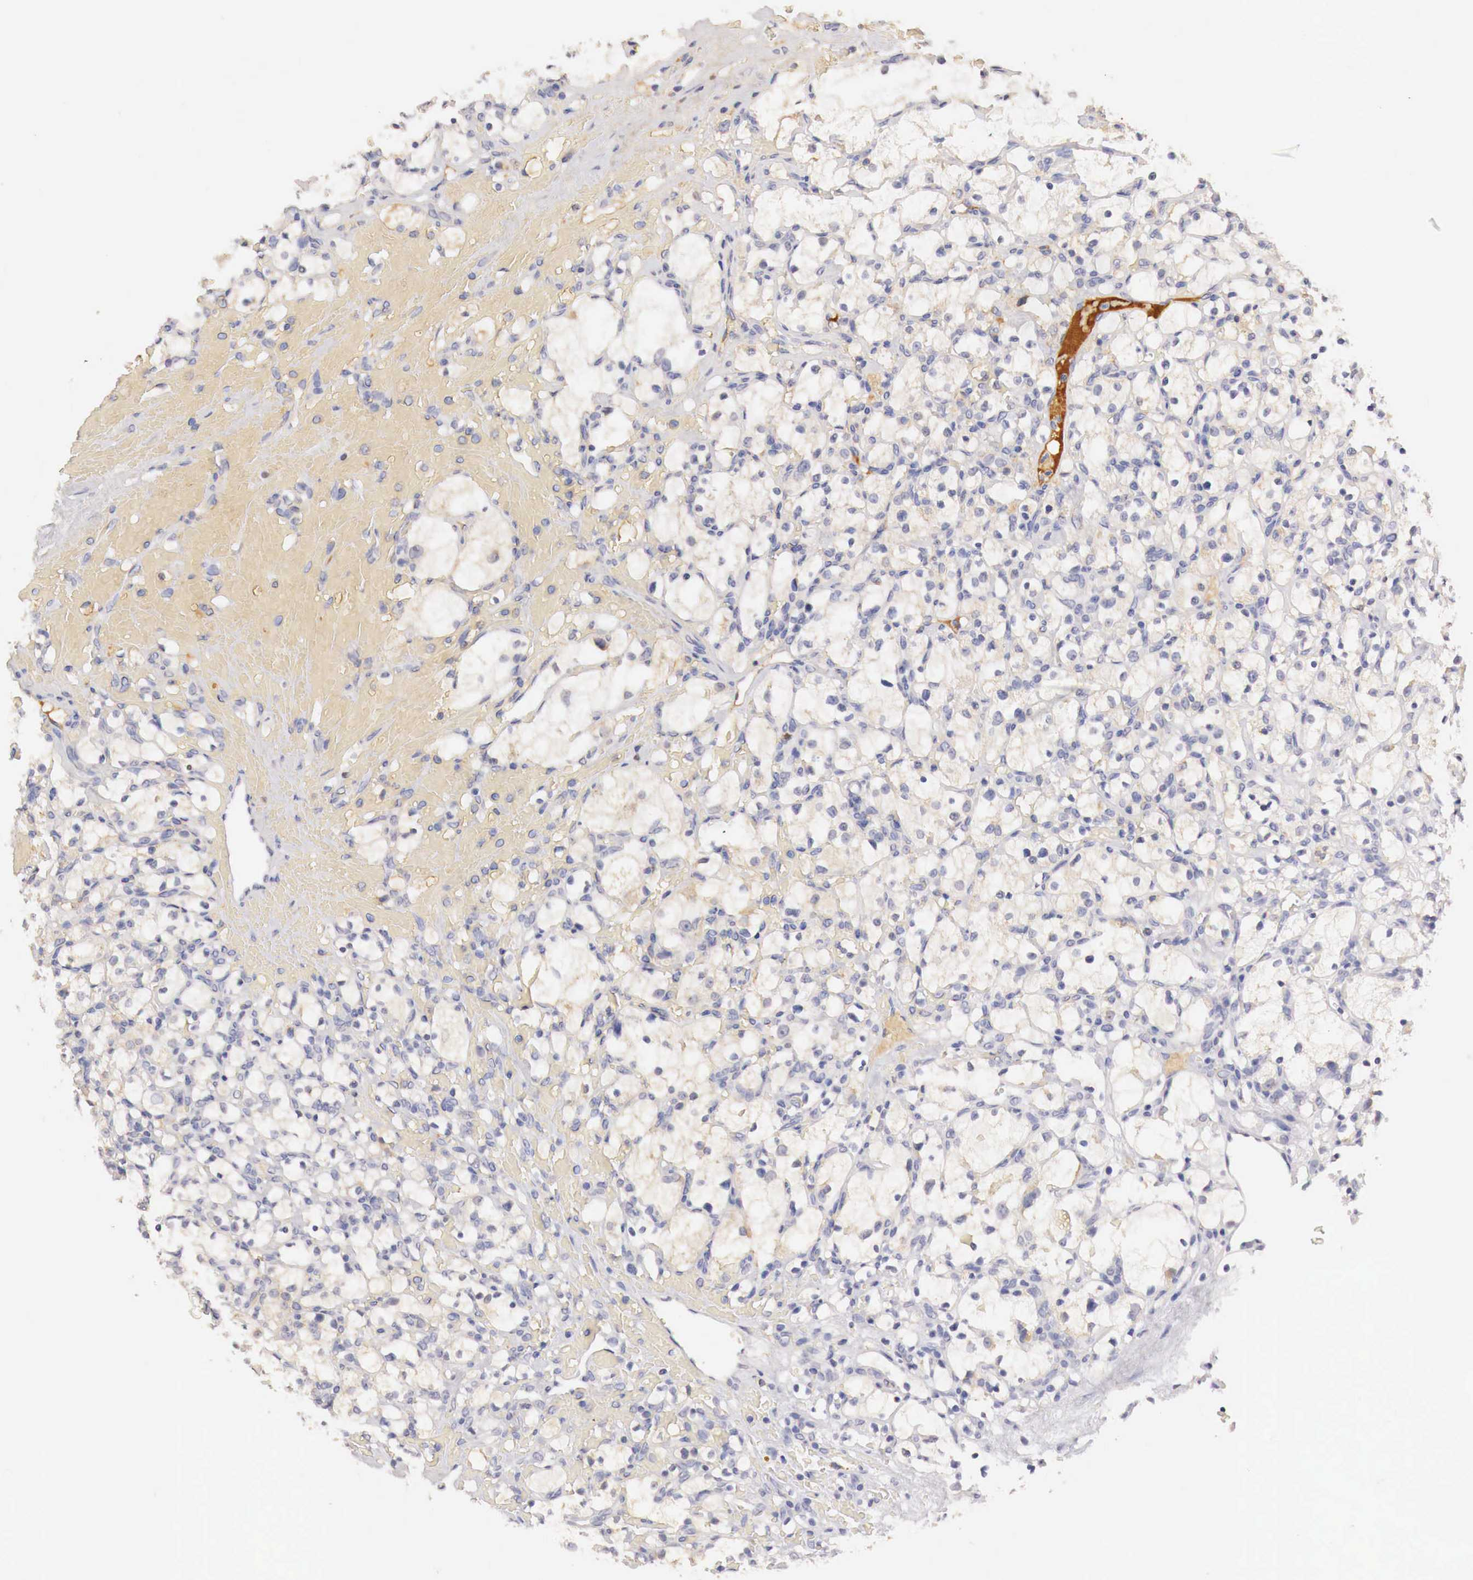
{"staining": {"intensity": "negative", "quantity": "none", "location": "none"}, "tissue": "renal cancer", "cell_type": "Tumor cells", "image_type": "cancer", "snomed": [{"axis": "morphology", "description": "Adenocarcinoma, NOS"}, {"axis": "topography", "description": "Kidney"}], "caption": "DAB (3,3'-diaminobenzidine) immunohistochemical staining of renal cancer reveals no significant staining in tumor cells.", "gene": "GATA1", "patient": {"sex": "female", "age": 83}}